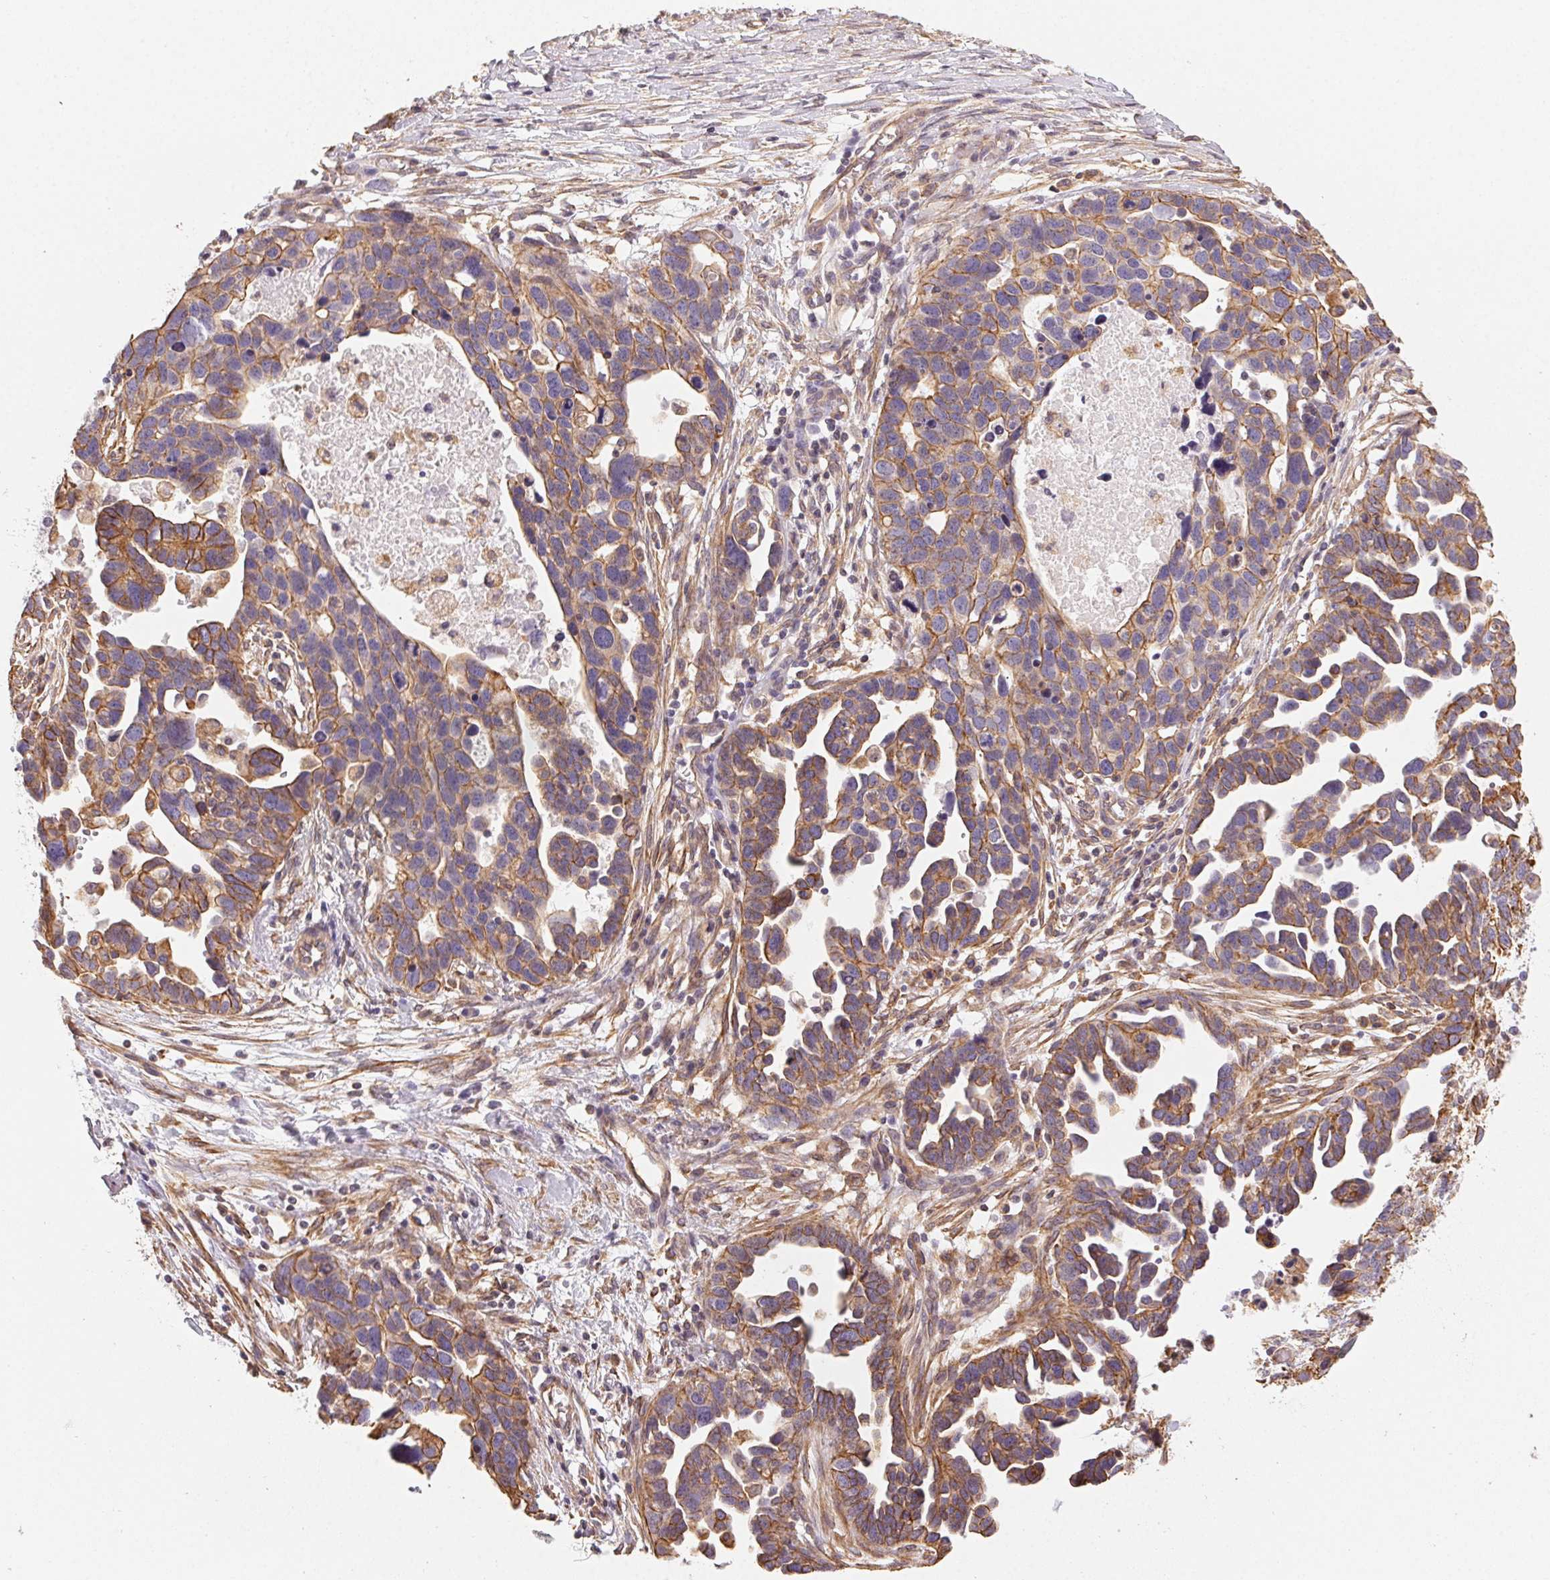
{"staining": {"intensity": "moderate", "quantity": ">75%", "location": "cytoplasmic/membranous"}, "tissue": "ovarian cancer", "cell_type": "Tumor cells", "image_type": "cancer", "snomed": [{"axis": "morphology", "description": "Cystadenocarcinoma, serous, NOS"}, {"axis": "topography", "description": "Ovary"}], "caption": "Brown immunohistochemical staining in ovarian serous cystadenocarcinoma demonstrates moderate cytoplasmic/membranous staining in about >75% of tumor cells.", "gene": "PLA2G4F", "patient": {"sex": "female", "age": 54}}